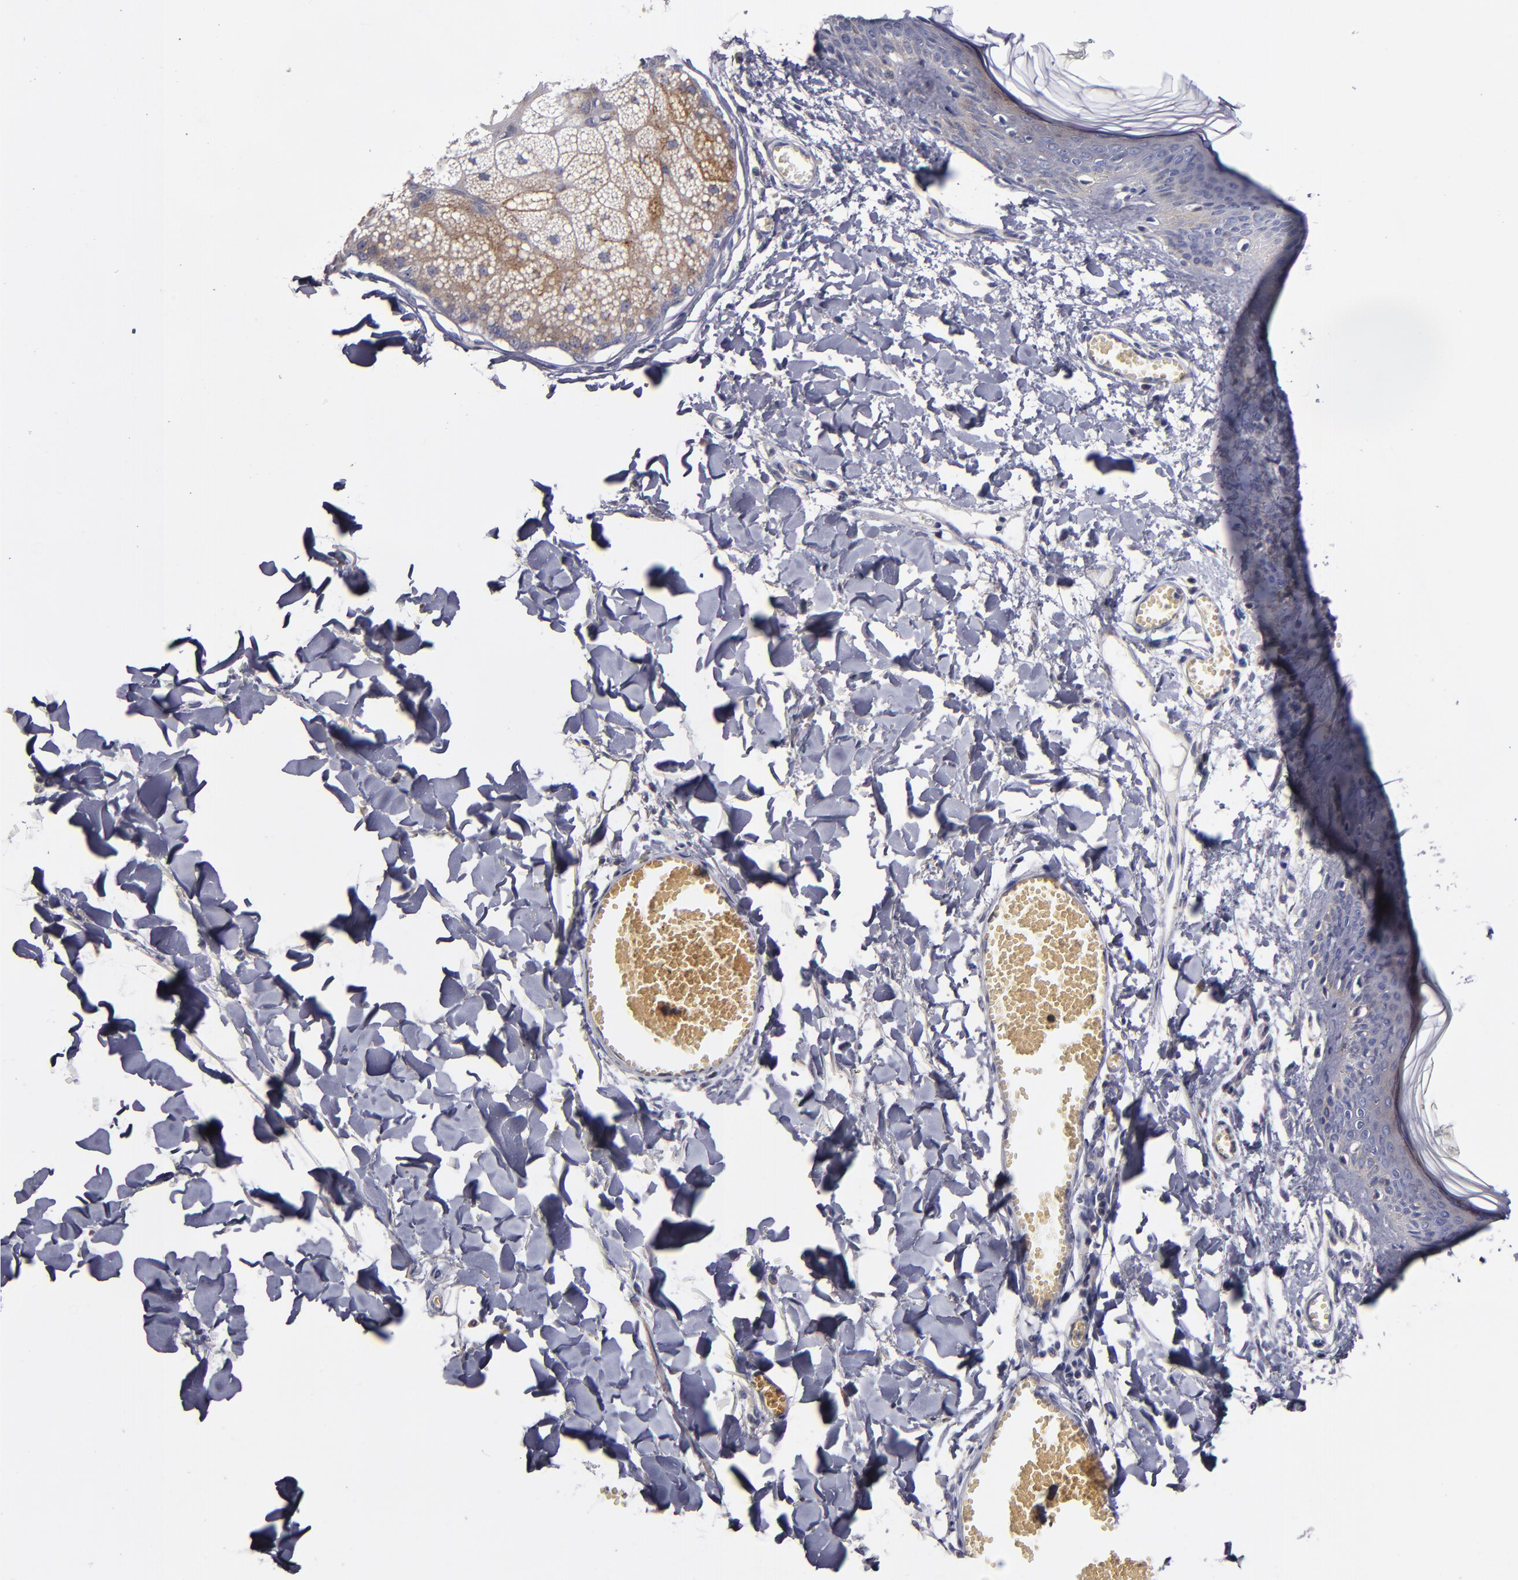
{"staining": {"intensity": "negative", "quantity": "none", "location": "none"}, "tissue": "skin", "cell_type": "Fibroblasts", "image_type": "normal", "snomed": [{"axis": "morphology", "description": "Normal tissue, NOS"}, {"axis": "morphology", "description": "Sarcoma, NOS"}, {"axis": "topography", "description": "Skin"}, {"axis": "topography", "description": "Soft tissue"}], "caption": "IHC image of benign skin stained for a protein (brown), which shows no expression in fibroblasts.", "gene": "CLTA", "patient": {"sex": "female", "age": 51}}